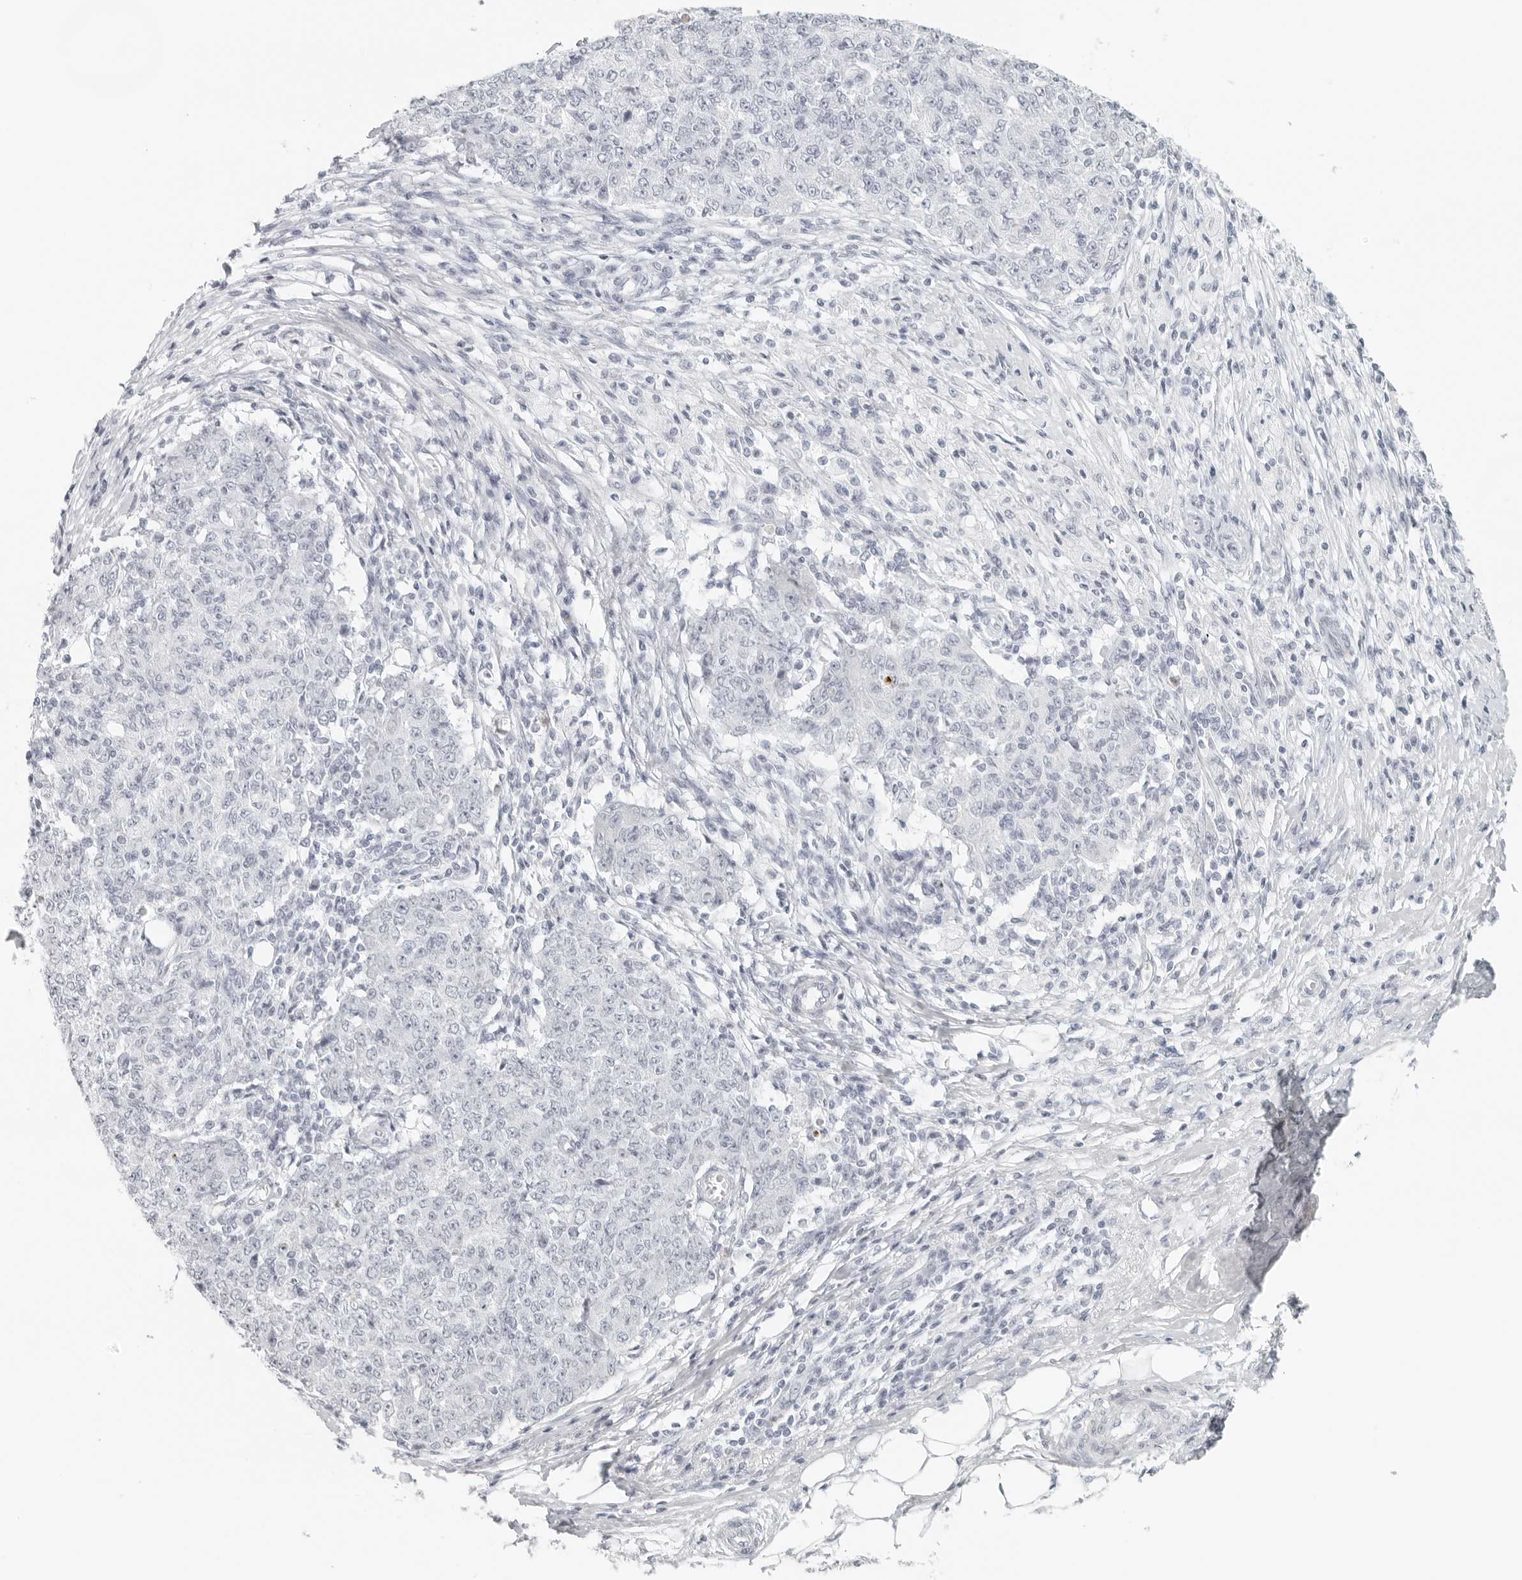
{"staining": {"intensity": "negative", "quantity": "none", "location": "none"}, "tissue": "ovarian cancer", "cell_type": "Tumor cells", "image_type": "cancer", "snomed": [{"axis": "morphology", "description": "Carcinoma, endometroid"}, {"axis": "topography", "description": "Ovary"}], "caption": "This is a micrograph of immunohistochemistry (IHC) staining of endometroid carcinoma (ovarian), which shows no staining in tumor cells.", "gene": "RPS6KC1", "patient": {"sex": "female", "age": 42}}